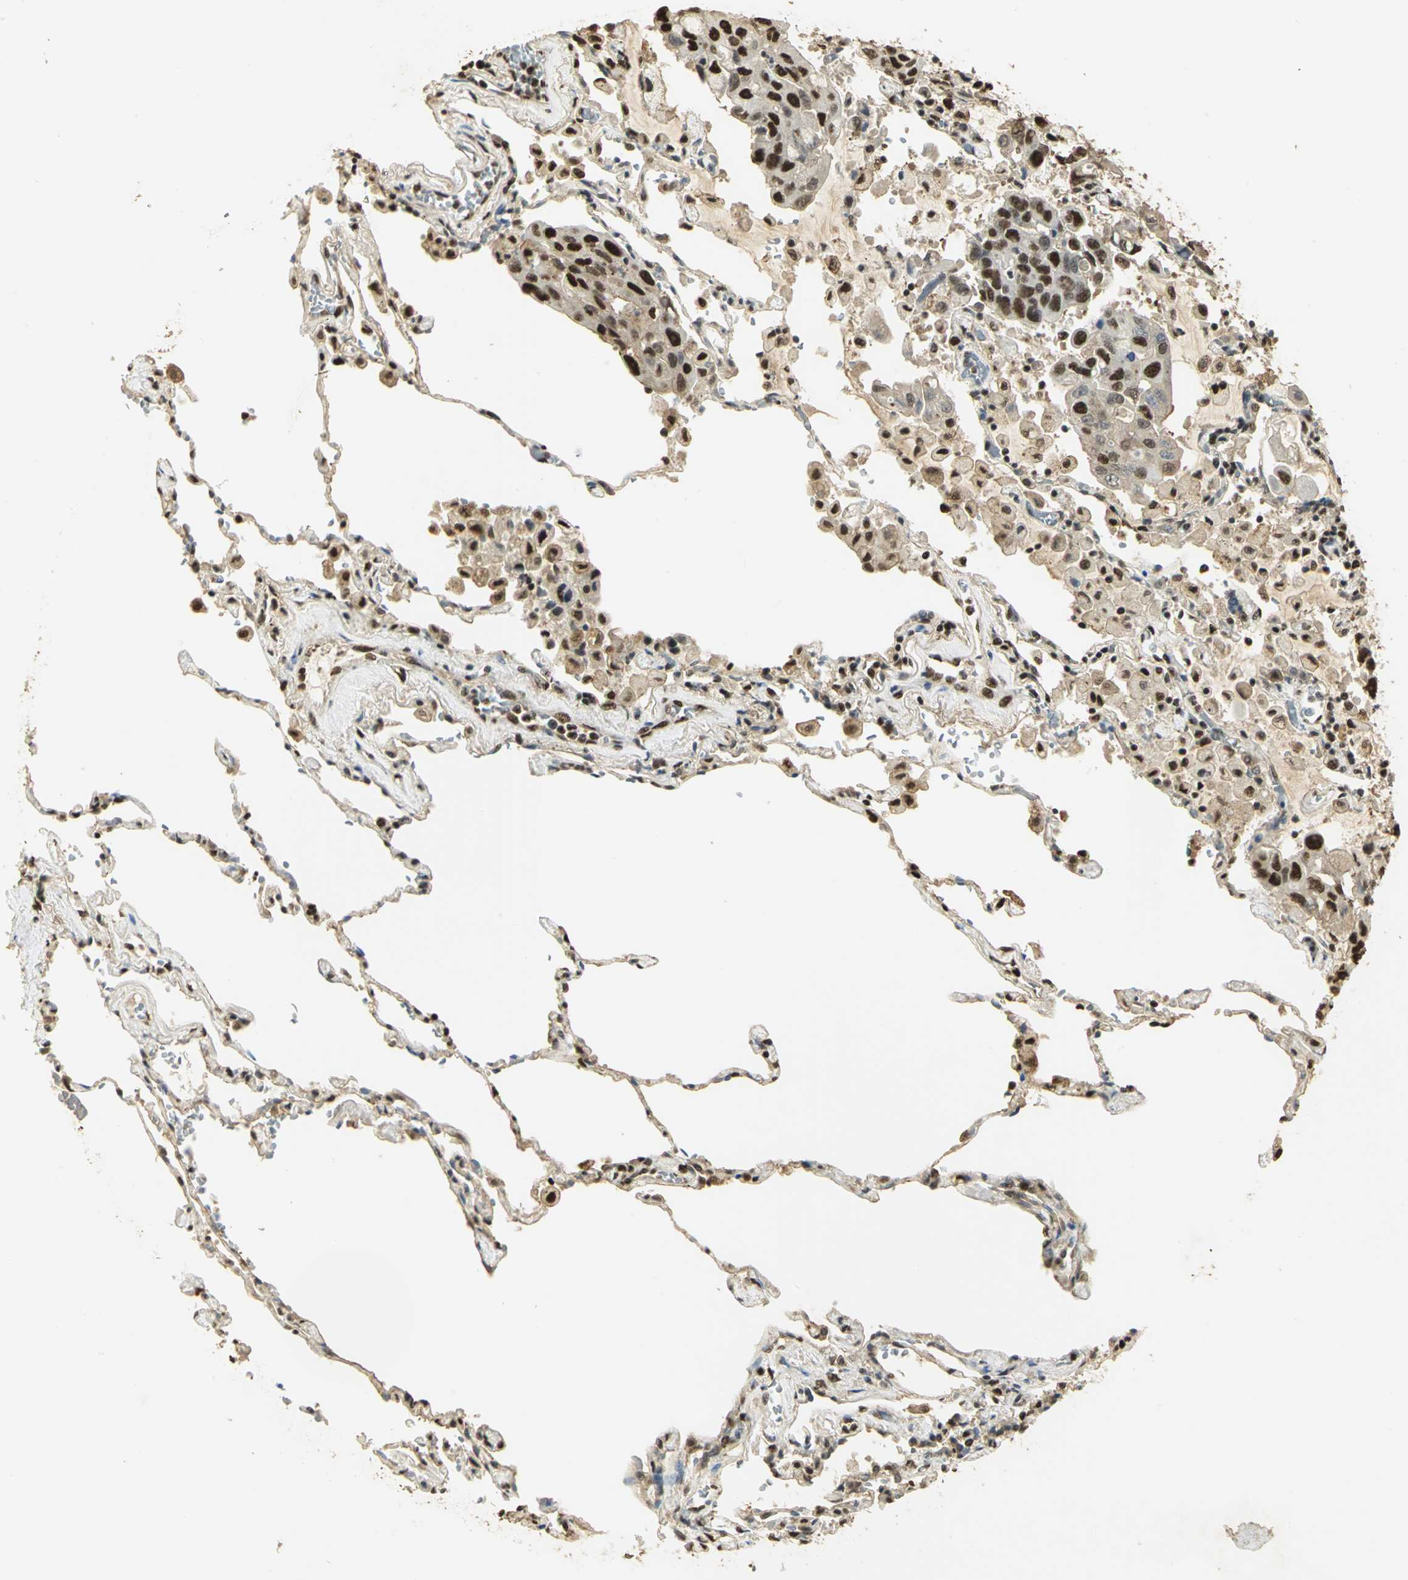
{"staining": {"intensity": "strong", "quantity": ">75%", "location": "nuclear"}, "tissue": "lung cancer", "cell_type": "Tumor cells", "image_type": "cancer", "snomed": [{"axis": "morphology", "description": "Adenocarcinoma, NOS"}, {"axis": "topography", "description": "Lung"}], "caption": "Lung cancer was stained to show a protein in brown. There is high levels of strong nuclear staining in approximately >75% of tumor cells. (Stains: DAB (3,3'-diaminobenzidine) in brown, nuclei in blue, Microscopy: brightfield microscopy at high magnification).", "gene": "SET", "patient": {"sex": "male", "age": 64}}